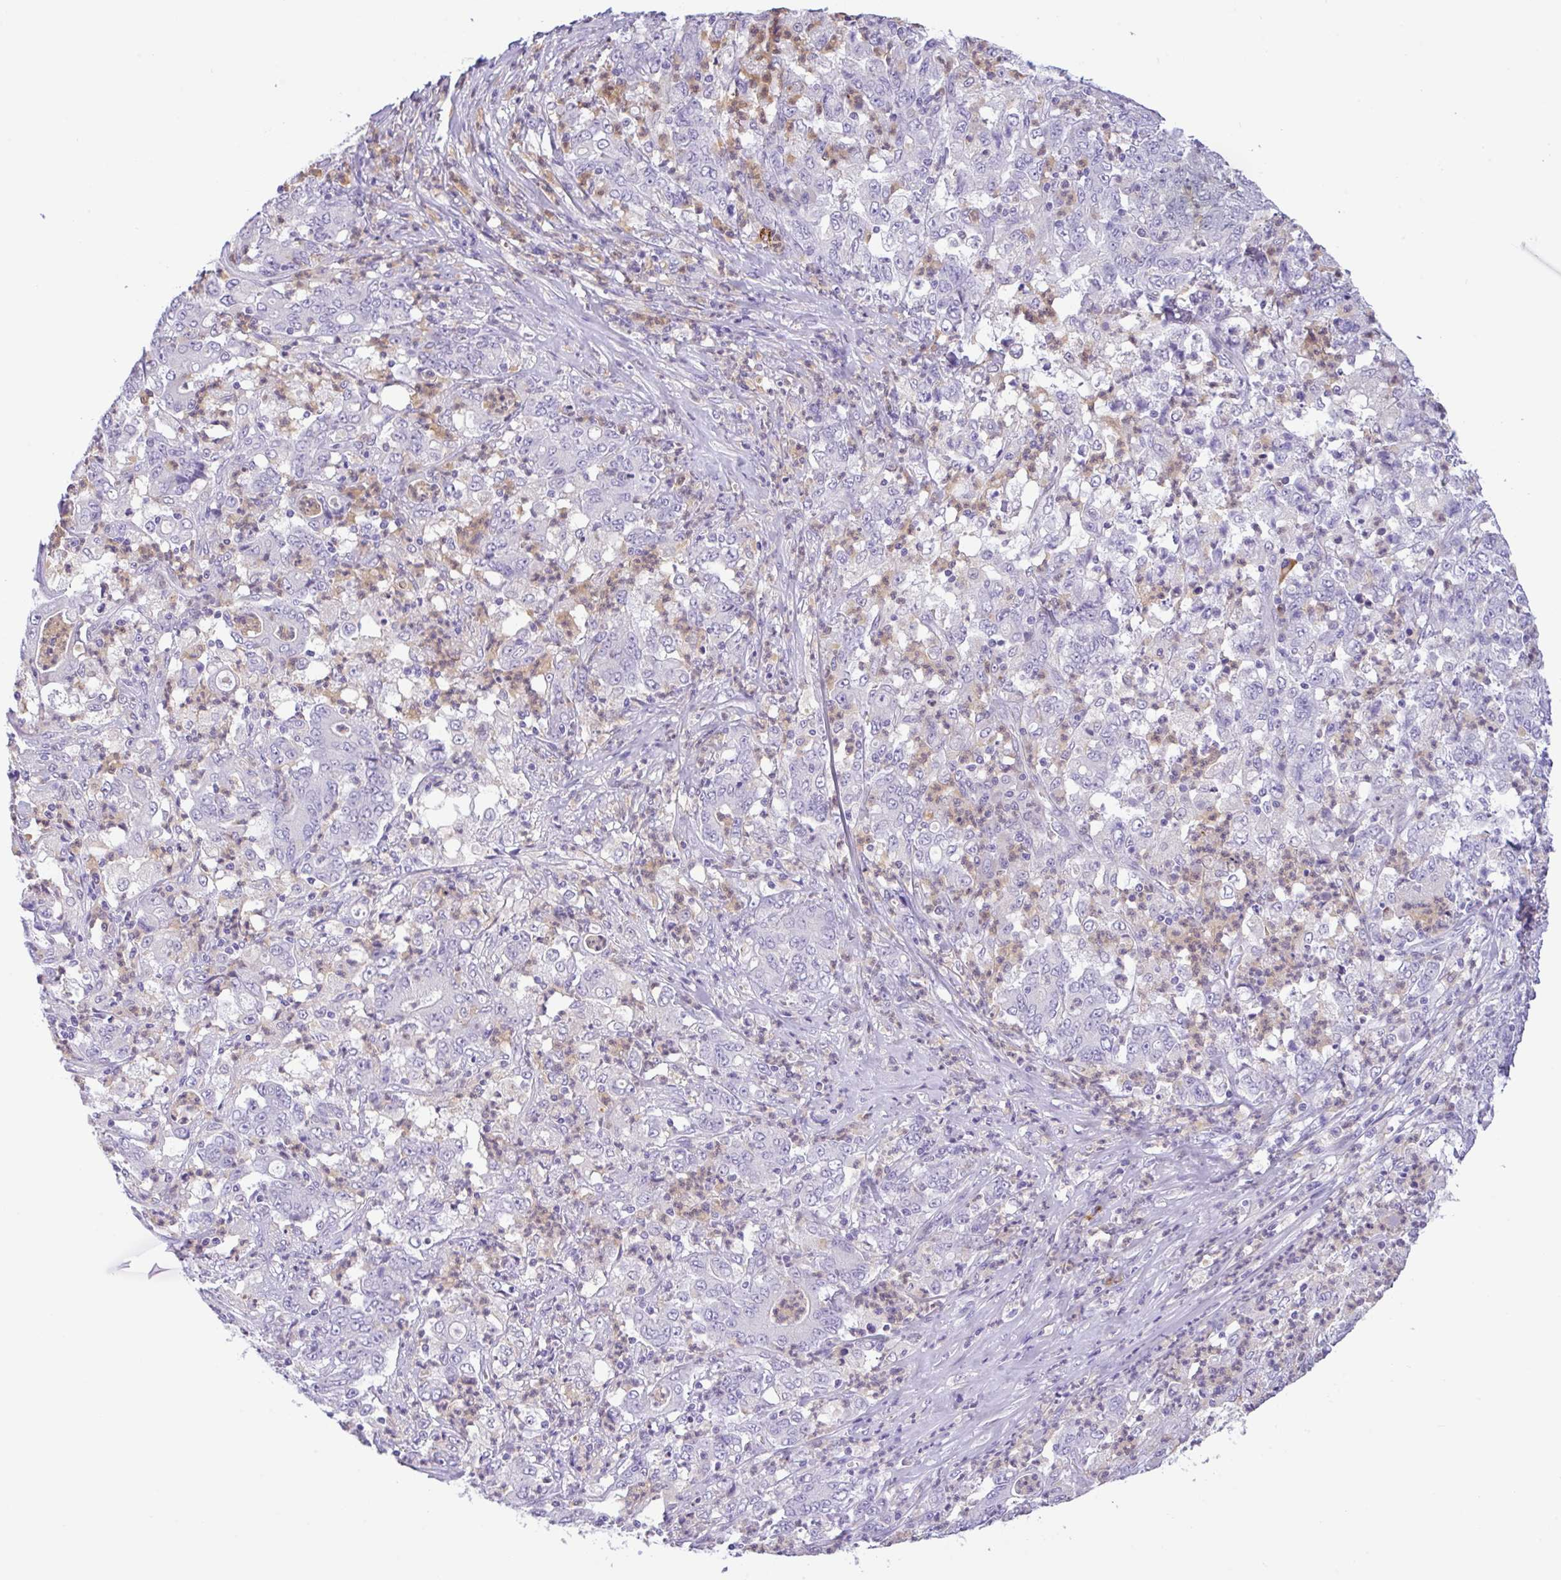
{"staining": {"intensity": "negative", "quantity": "none", "location": "none"}, "tissue": "stomach cancer", "cell_type": "Tumor cells", "image_type": "cancer", "snomed": [{"axis": "morphology", "description": "Adenocarcinoma, NOS"}, {"axis": "topography", "description": "Stomach, lower"}], "caption": "DAB (3,3'-diaminobenzidine) immunohistochemical staining of stomach adenocarcinoma reveals no significant expression in tumor cells.", "gene": "NCF1", "patient": {"sex": "female", "age": 71}}